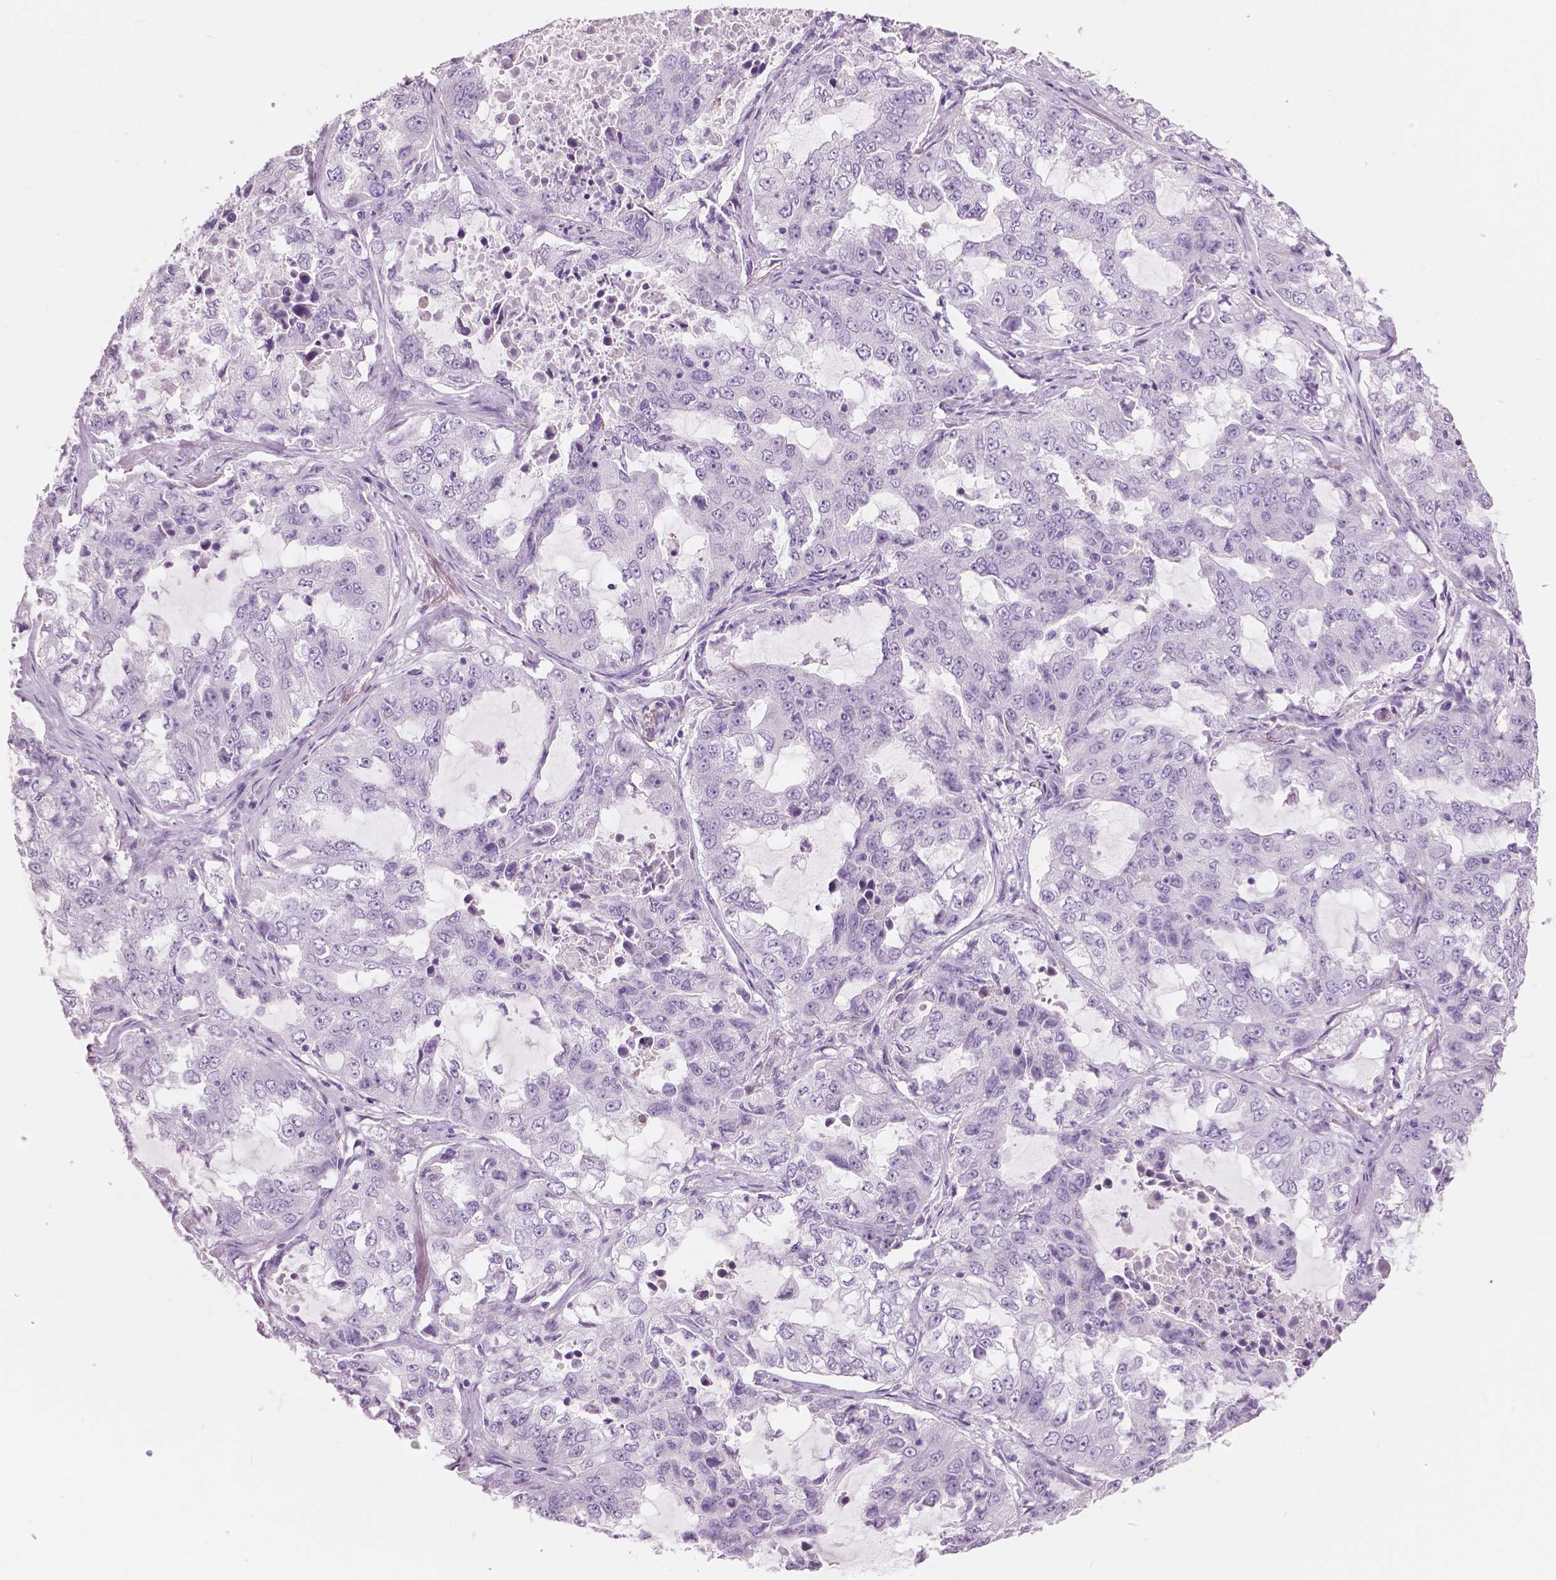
{"staining": {"intensity": "negative", "quantity": "none", "location": "none"}, "tissue": "lung cancer", "cell_type": "Tumor cells", "image_type": "cancer", "snomed": [{"axis": "morphology", "description": "Adenocarcinoma, NOS"}, {"axis": "topography", "description": "Lung"}], "caption": "Adenocarcinoma (lung) was stained to show a protein in brown. There is no significant expression in tumor cells.", "gene": "A4GNT", "patient": {"sex": "female", "age": 61}}